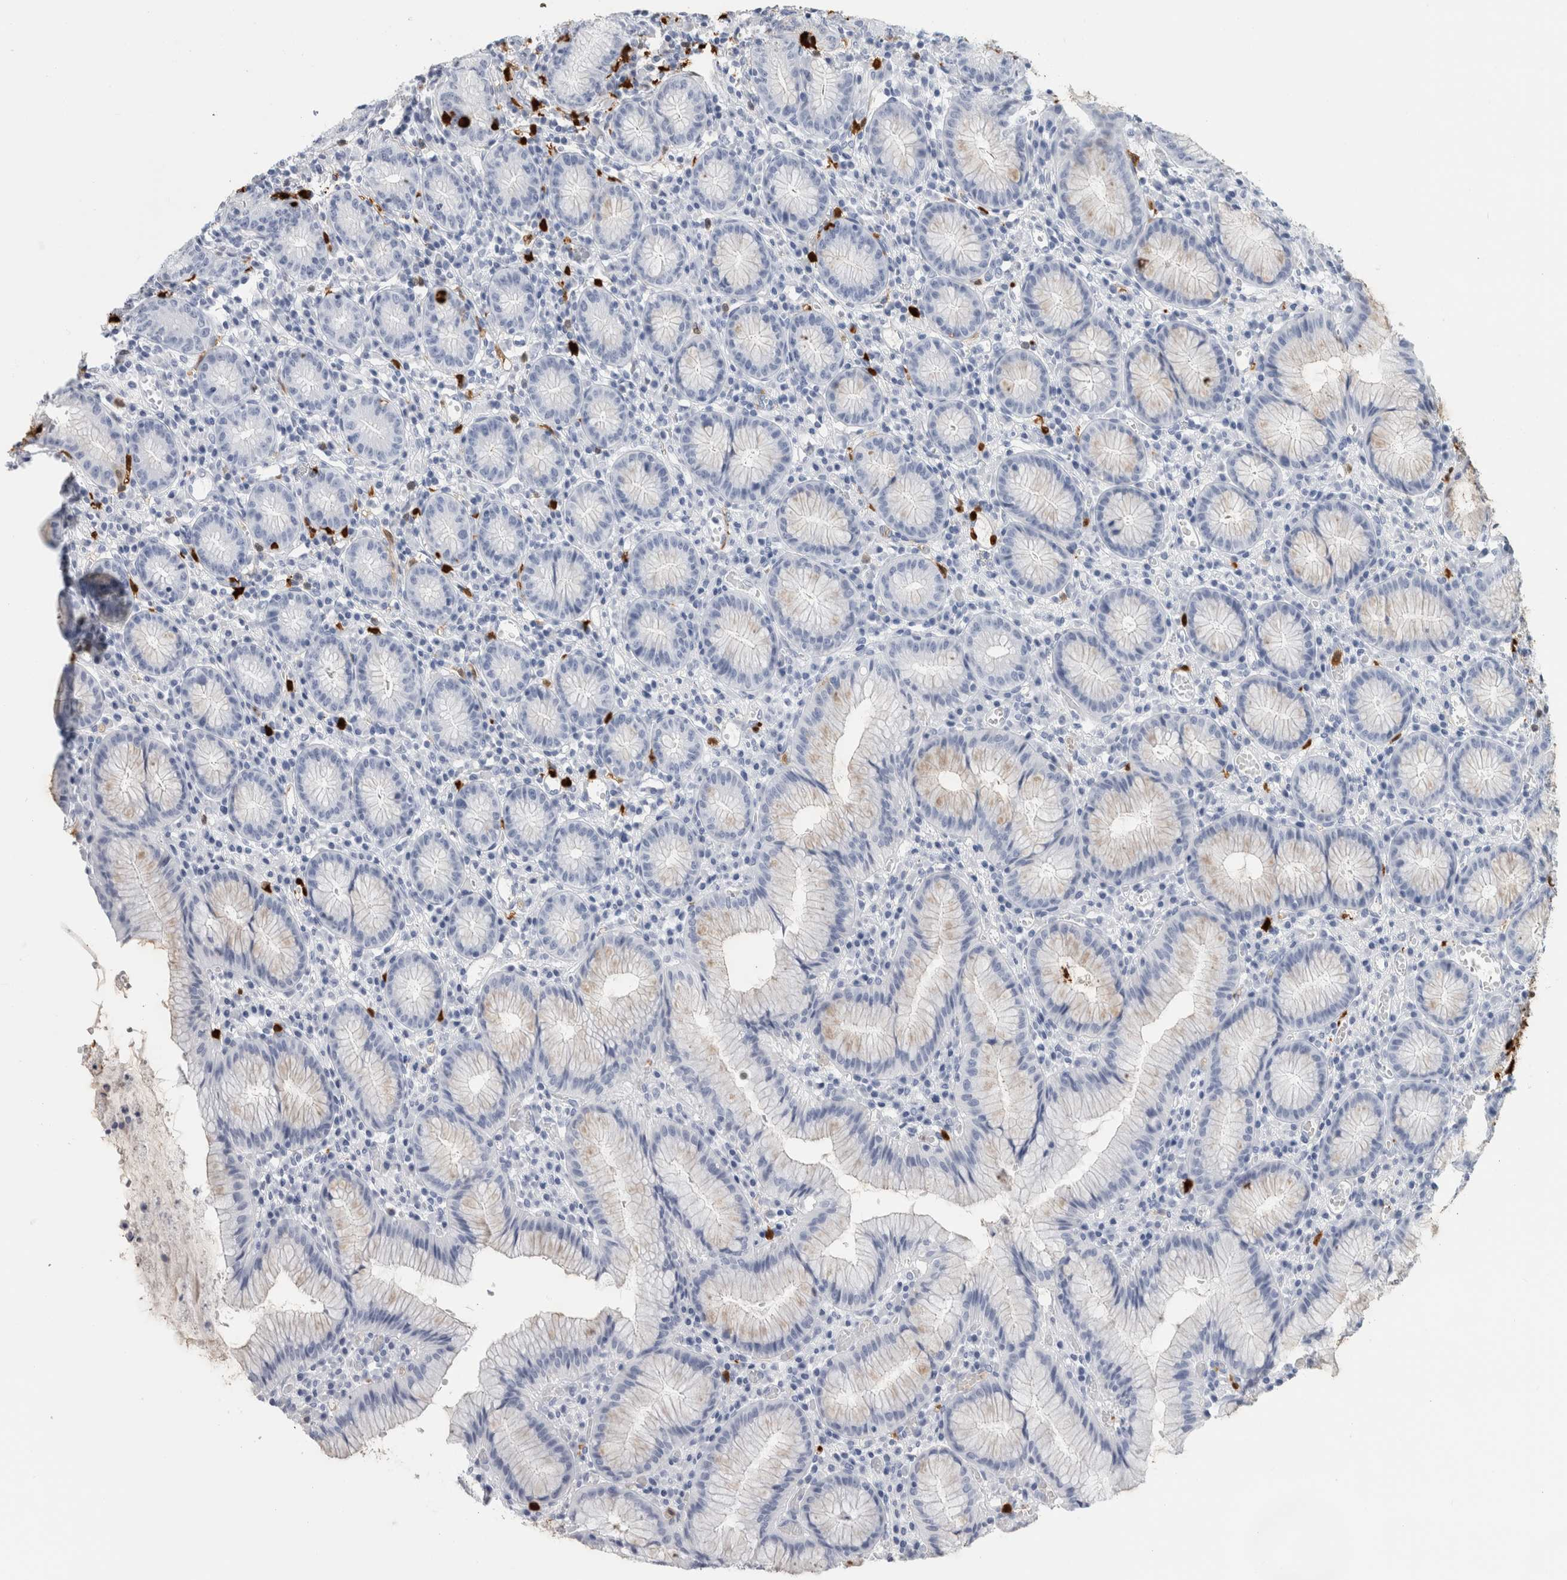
{"staining": {"intensity": "negative", "quantity": "none", "location": "none"}, "tissue": "stomach", "cell_type": "Glandular cells", "image_type": "normal", "snomed": [{"axis": "morphology", "description": "Normal tissue, NOS"}, {"axis": "topography", "description": "Stomach"}], "caption": "Immunohistochemistry of benign stomach displays no expression in glandular cells.", "gene": "S100A8", "patient": {"sex": "male", "age": 55}}